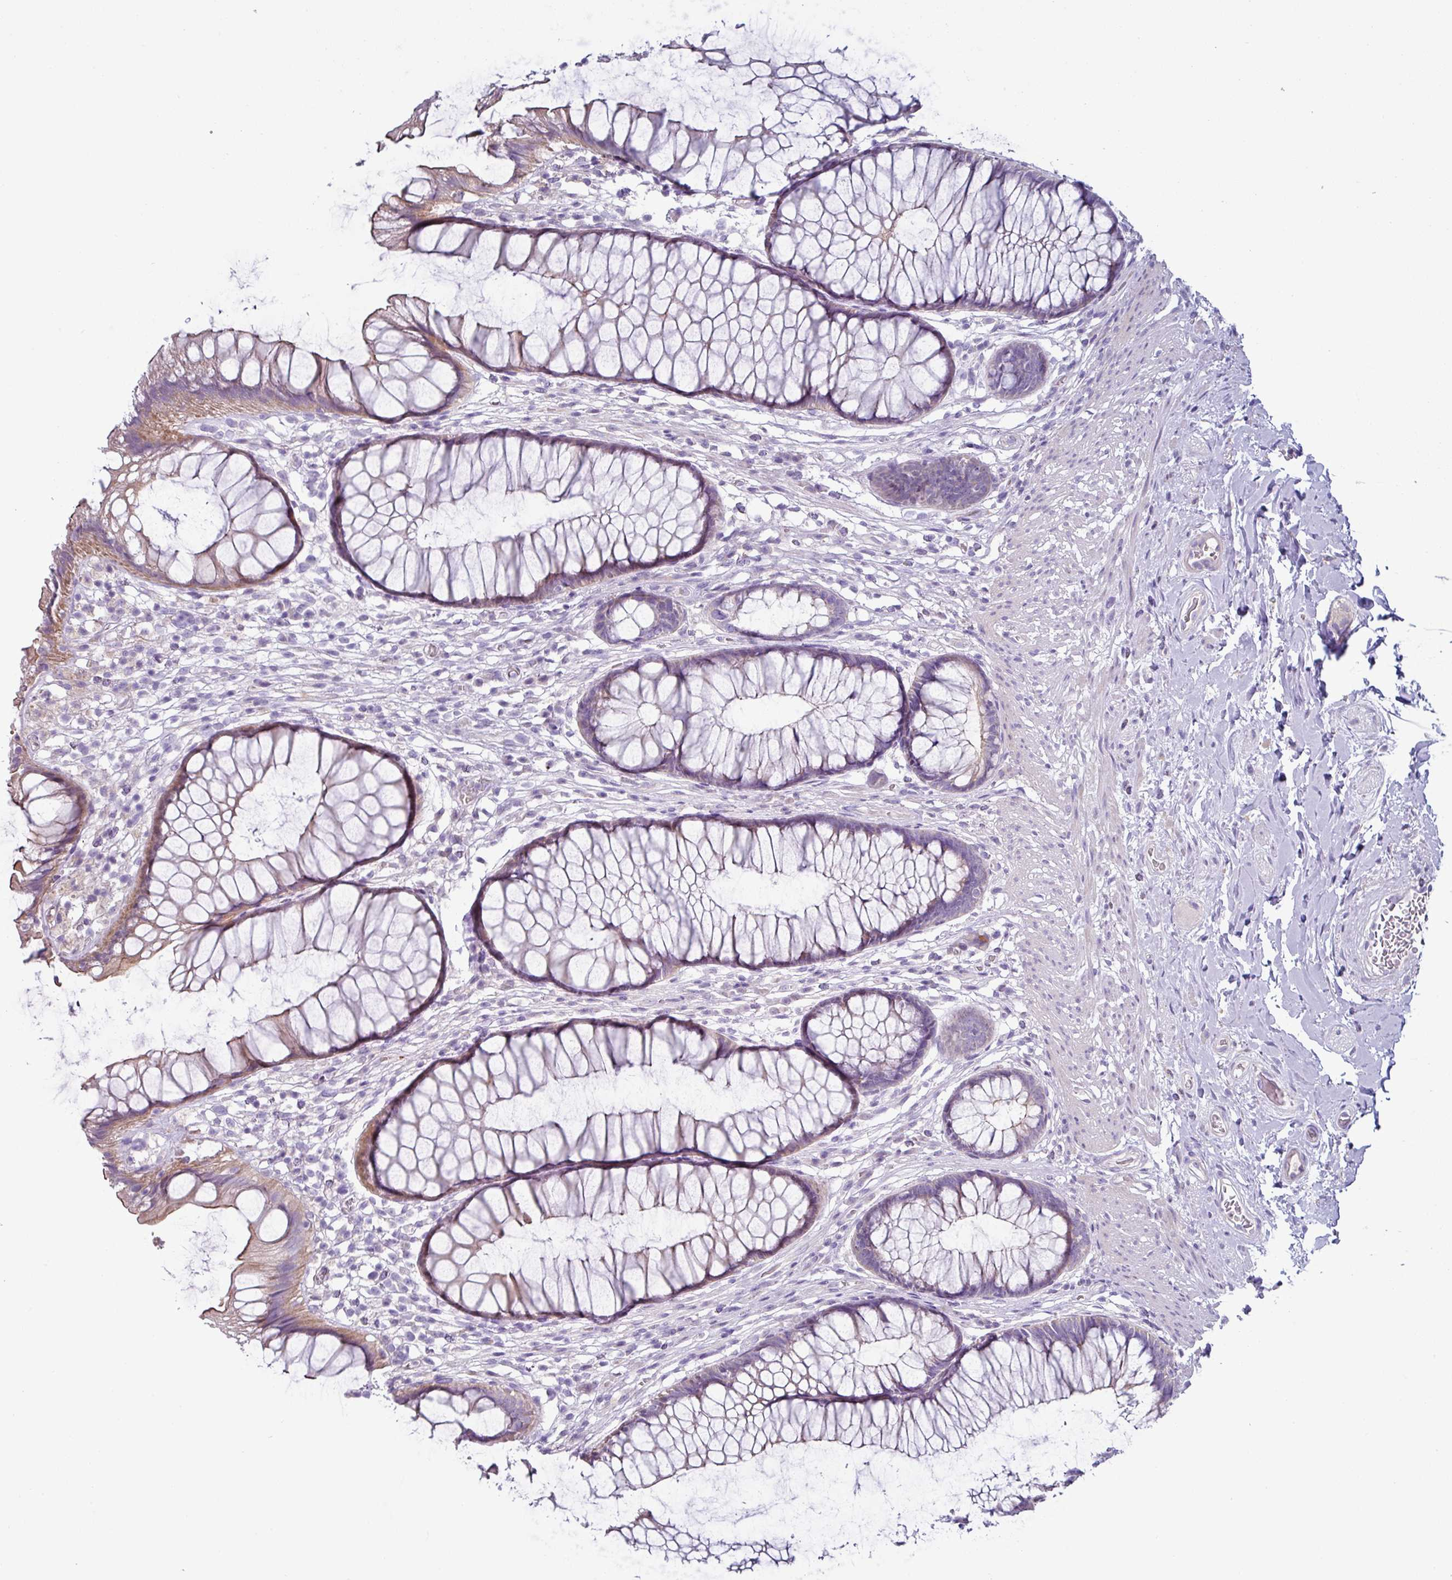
{"staining": {"intensity": "weak", "quantity": "25%-75%", "location": "cytoplasmic/membranous"}, "tissue": "rectum", "cell_type": "Glandular cells", "image_type": "normal", "snomed": [{"axis": "morphology", "description": "Normal tissue, NOS"}, {"axis": "topography", "description": "Smooth muscle"}, {"axis": "topography", "description": "Rectum"}], "caption": "The photomicrograph reveals a brown stain indicating the presence of a protein in the cytoplasmic/membranous of glandular cells in rectum.", "gene": "RGS16", "patient": {"sex": "male", "age": 53}}